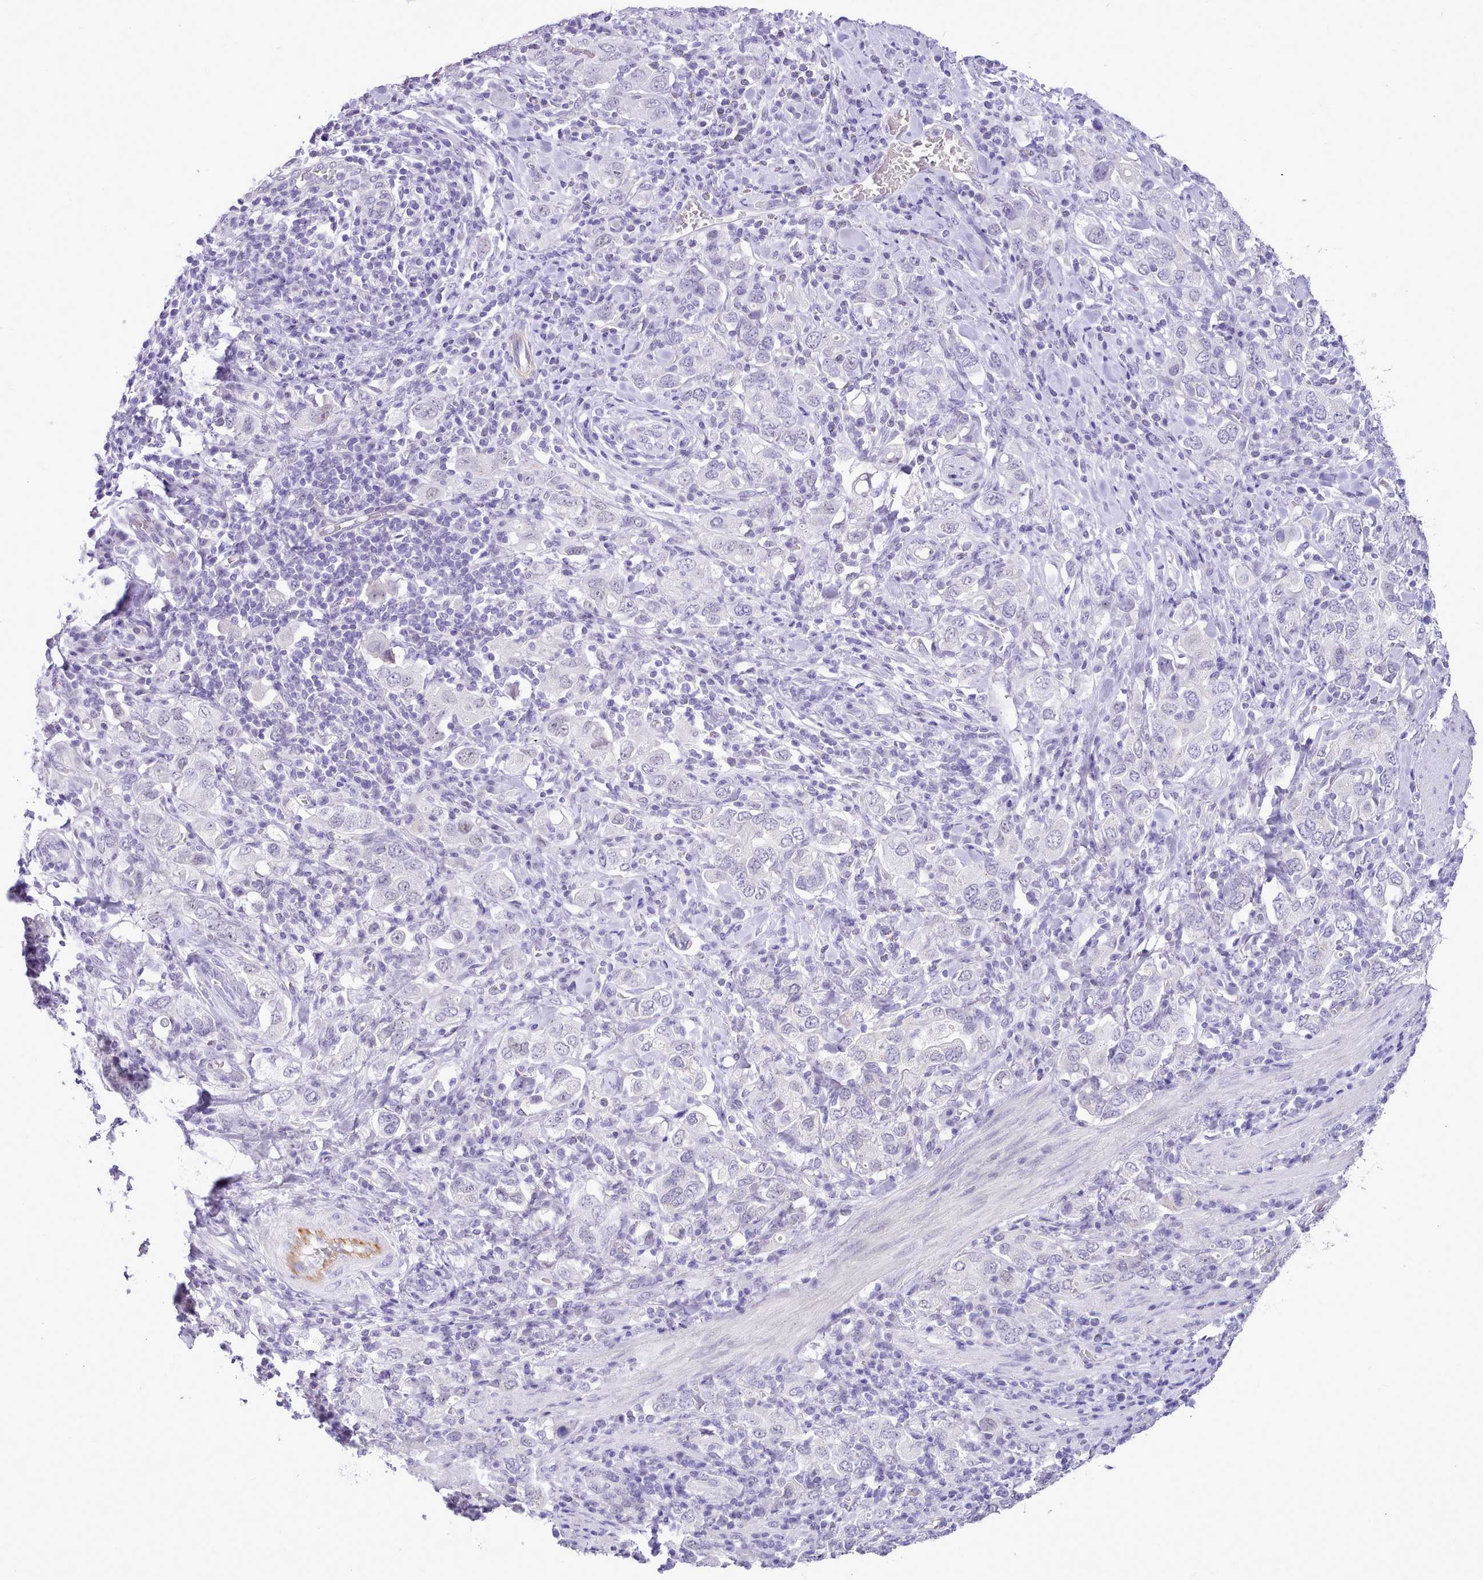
{"staining": {"intensity": "negative", "quantity": "none", "location": "none"}, "tissue": "stomach cancer", "cell_type": "Tumor cells", "image_type": "cancer", "snomed": [{"axis": "morphology", "description": "Adenocarcinoma, NOS"}, {"axis": "topography", "description": "Stomach, upper"}, {"axis": "topography", "description": "Stomach"}], "caption": "This is an immunohistochemistry (IHC) micrograph of human adenocarcinoma (stomach). There is no positivity in tumor cells.", "gene": "LRRC37A", "patient": {"sex": "male", "age": 62}}